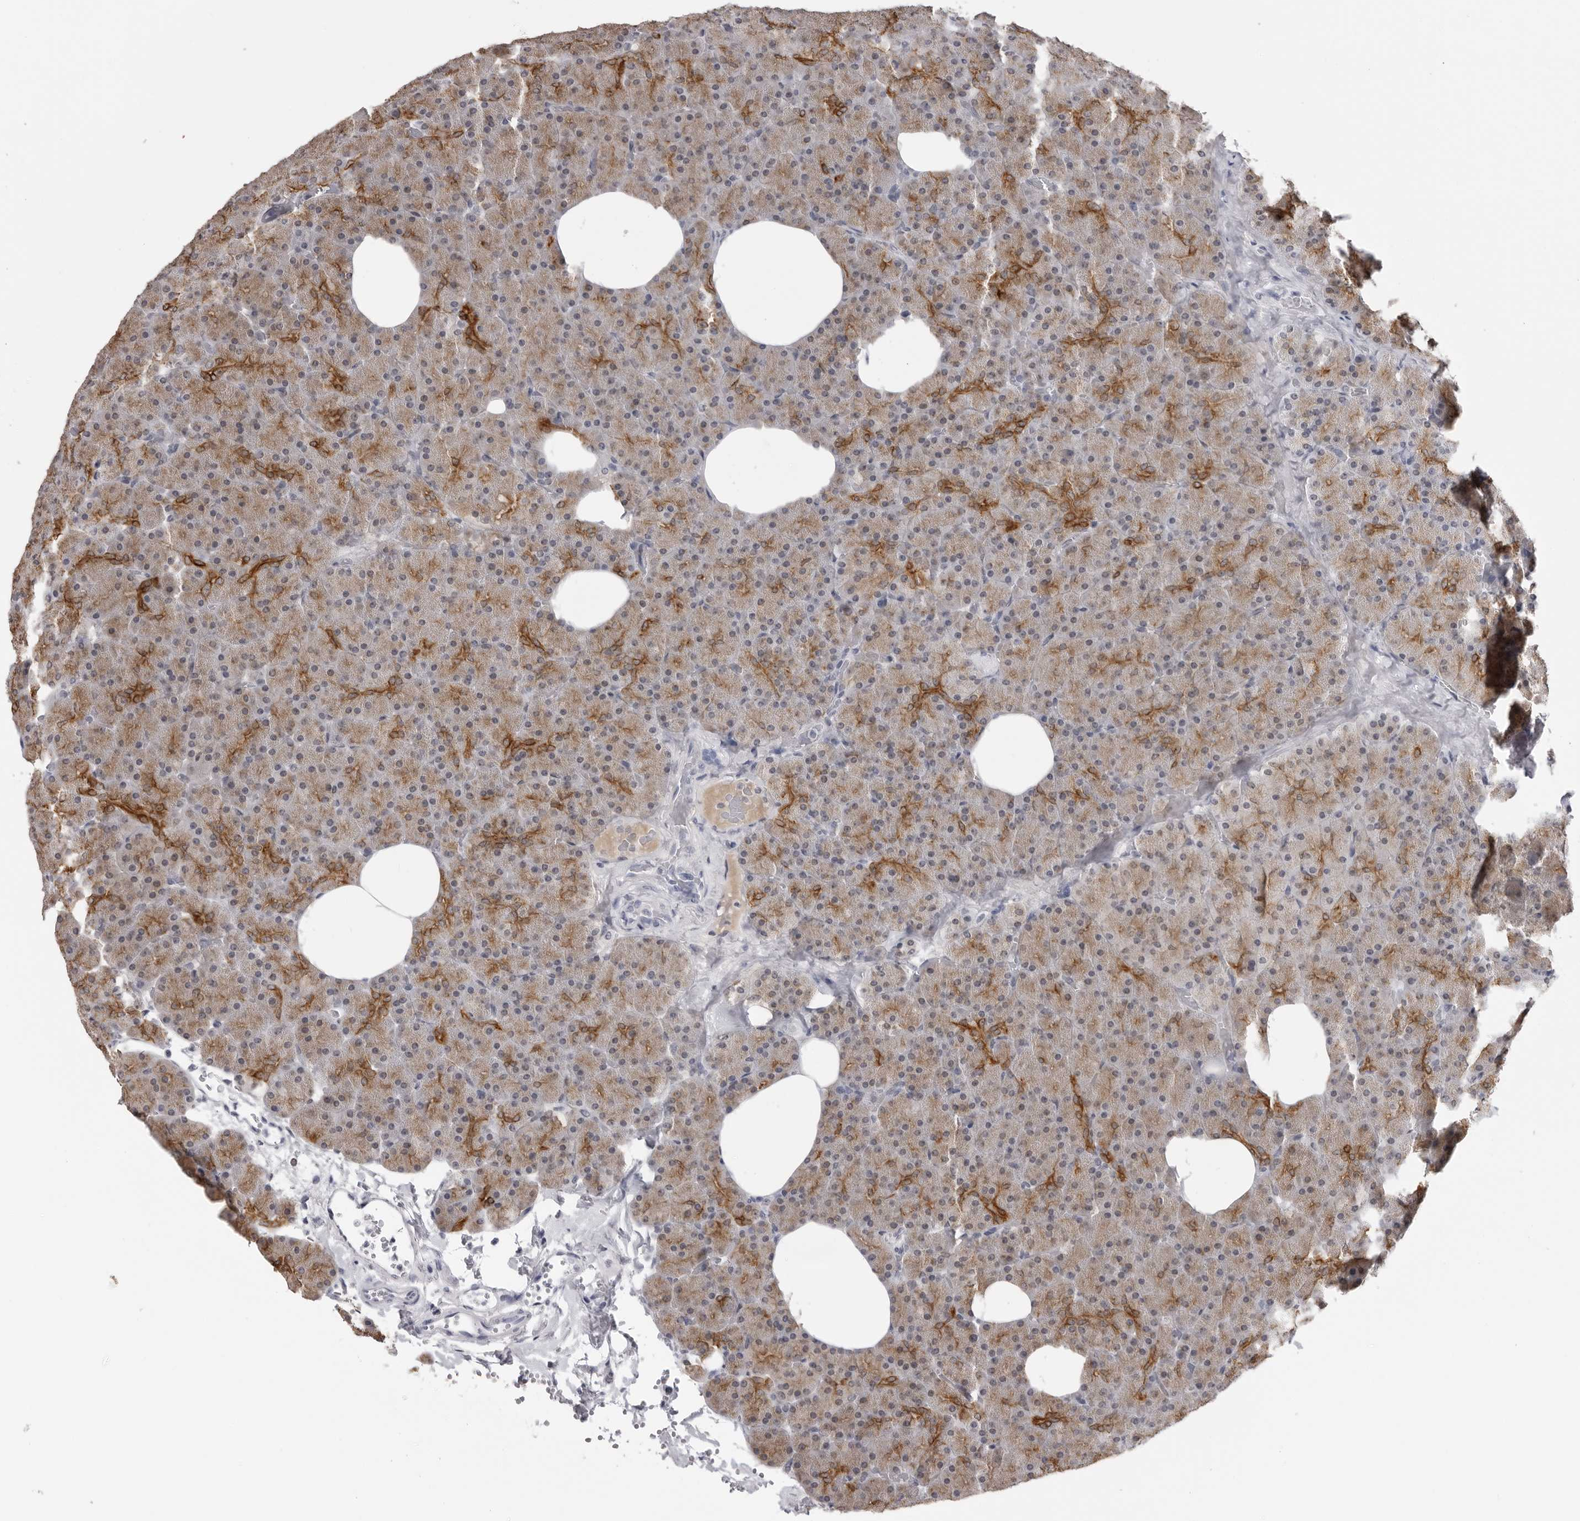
{"staining": {"intensity": "strong", "quantity": "25%-75%", "location": "cytoplasmic/membranous"}, "tissue": "pancreas", "cell_type": "Exocrine glandular cells", "image_type": "normal", "snomed": [{"axis": "morphology", "description": "Normal tissue, NOS"}, {"axis": "morphology", "description": "Carcinoid, malignant, NOS"}, {"axis": "topography", "description": "Pancreas"}], "caption": "Immunohistochemical staining of benign pancreas demonstrates strong cytoplasmic/membranous protein positivity in approximately 25%-75% of exocrine glandular cells.", "gene": "SERPINF2", "patient": {"sex": "female", "age": 35}}